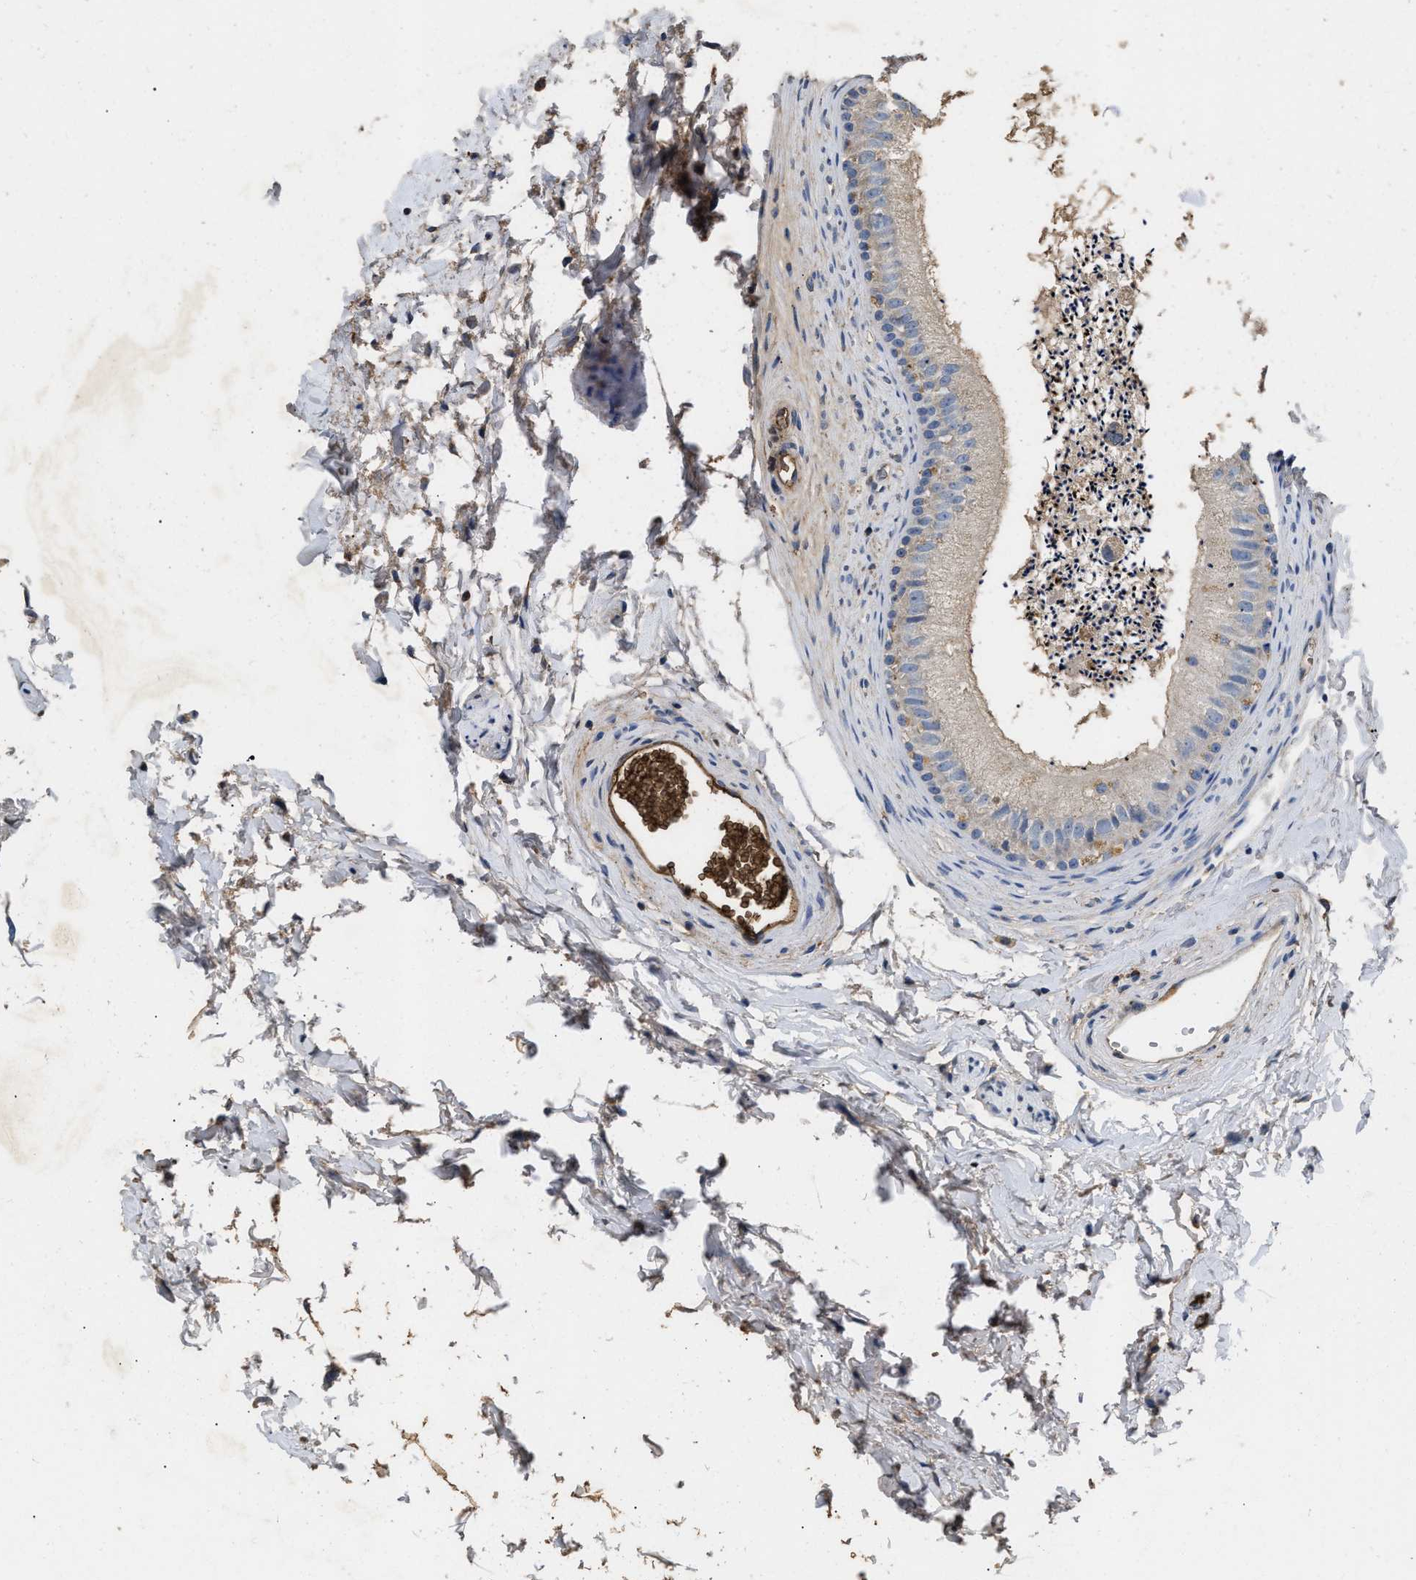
{"staining": {"intensity": "moderate", "quantity": "<25%", "location": "cytoplasmic/membranous"}, "tissue": "epididymis", "cell_type": "Glandular cells", "image_type": "normal", "snomed": [{"axis": "morphology", "description": "Normal tissue, NOS"}, {"axis": "topography", "description": "Epididymis"}], "caption": "Moderate cytoplasmic/membranous staining is seen in about <25% of glandular cells in benign epididymis. The staining was performed using DAB (3,3'-diaminobenzidine), with brown indicating positive protein expression. Nuclei are stained blue with hematoxylin.", "gene": "C3", "patient": {"sex": "male", "age": 56}}